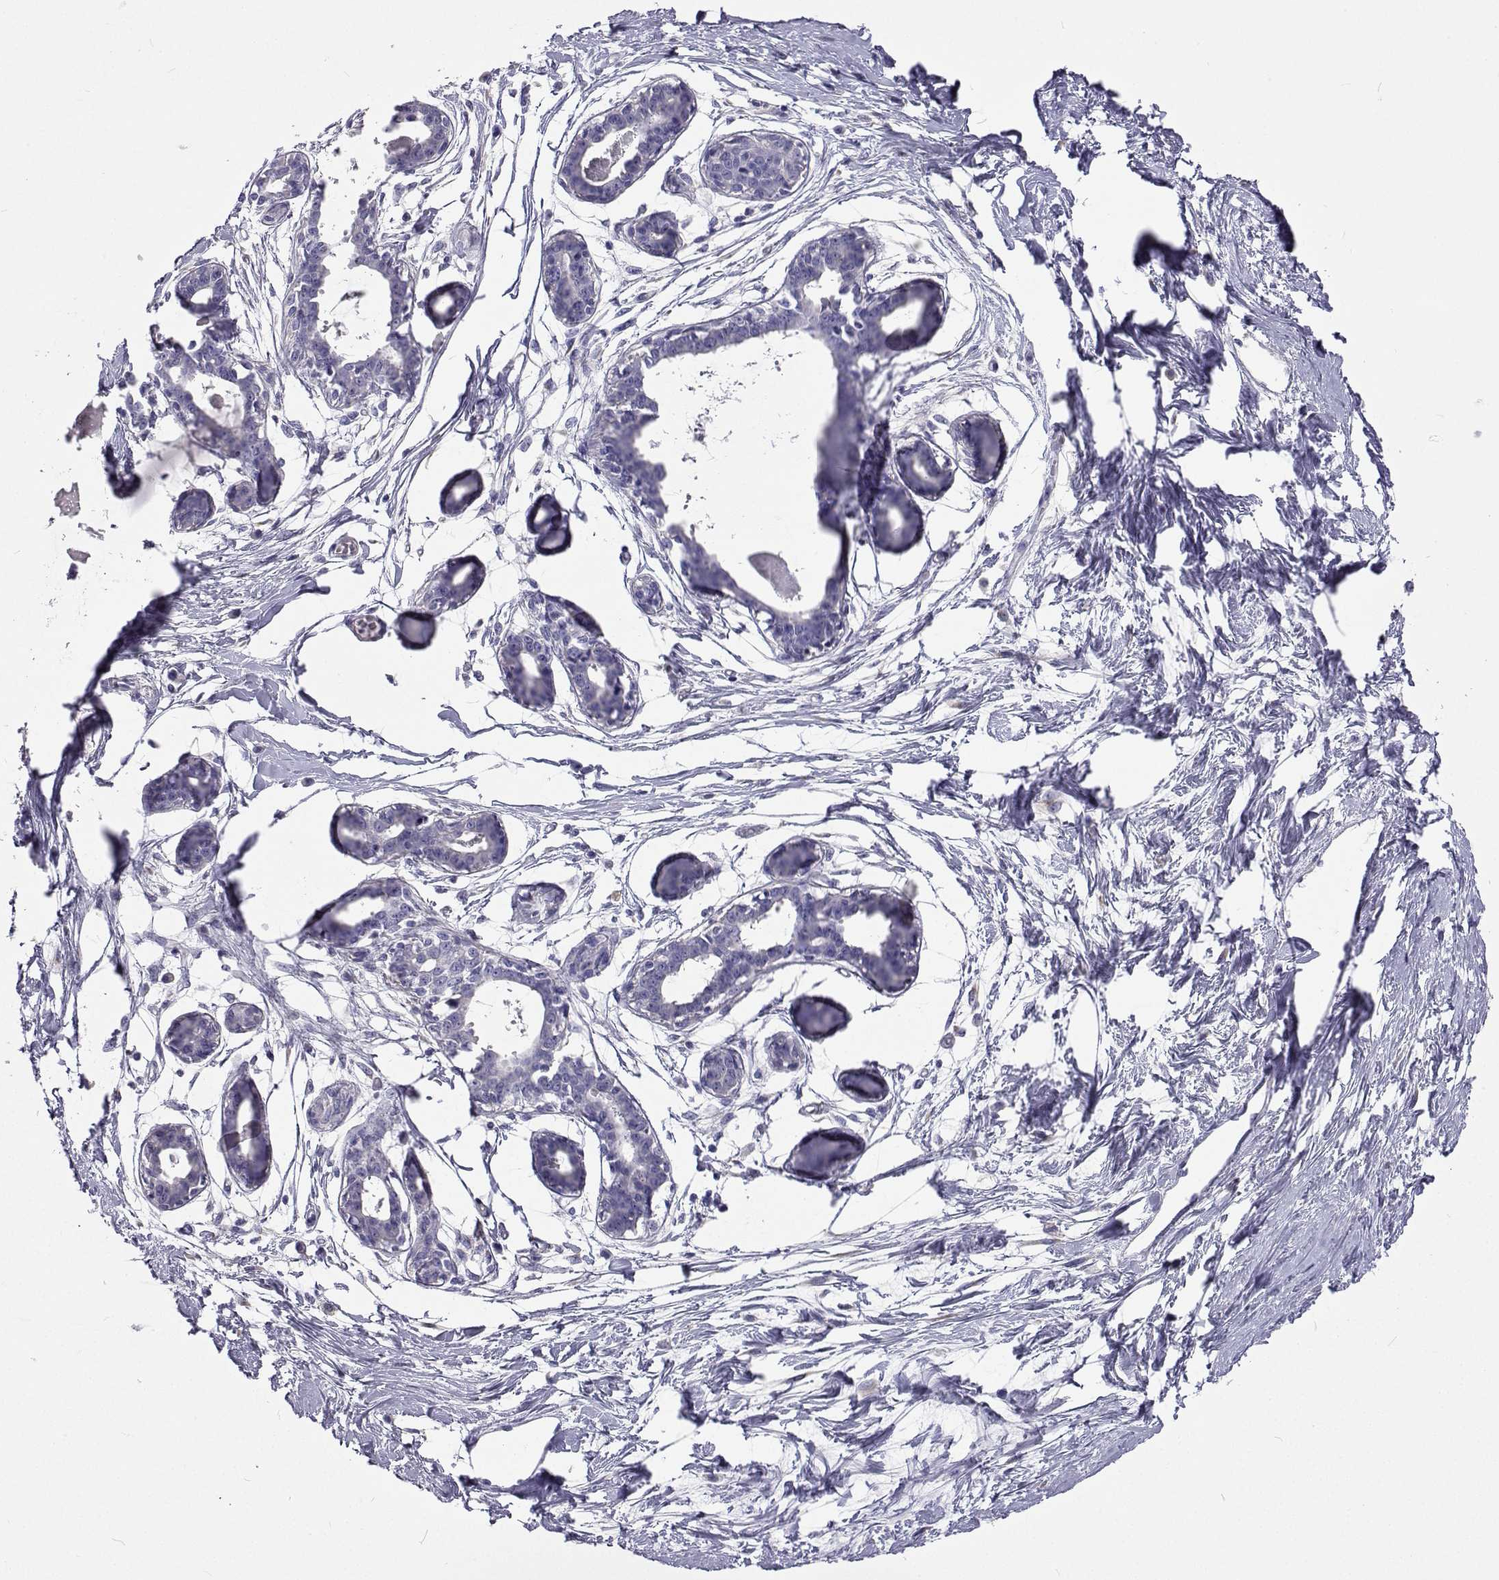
{"staining": {"intensity": "negative", "quantity": "none", "location": "none"}, "tissue": "breast", "cell_type": "Adipocytes", "image_type": "normal", "snomed": [{"axis": "morphology", "description": "Normal tissue, NOS"}, {"axis": "topography", "description": "Breast"}], "caption": "This is an immunohistochemistry micrograph of unremarkable human breast. There is no staining in adipocytes.", "gene": "LHFPL7", "patient": {"sex": "female", "age": 45}}